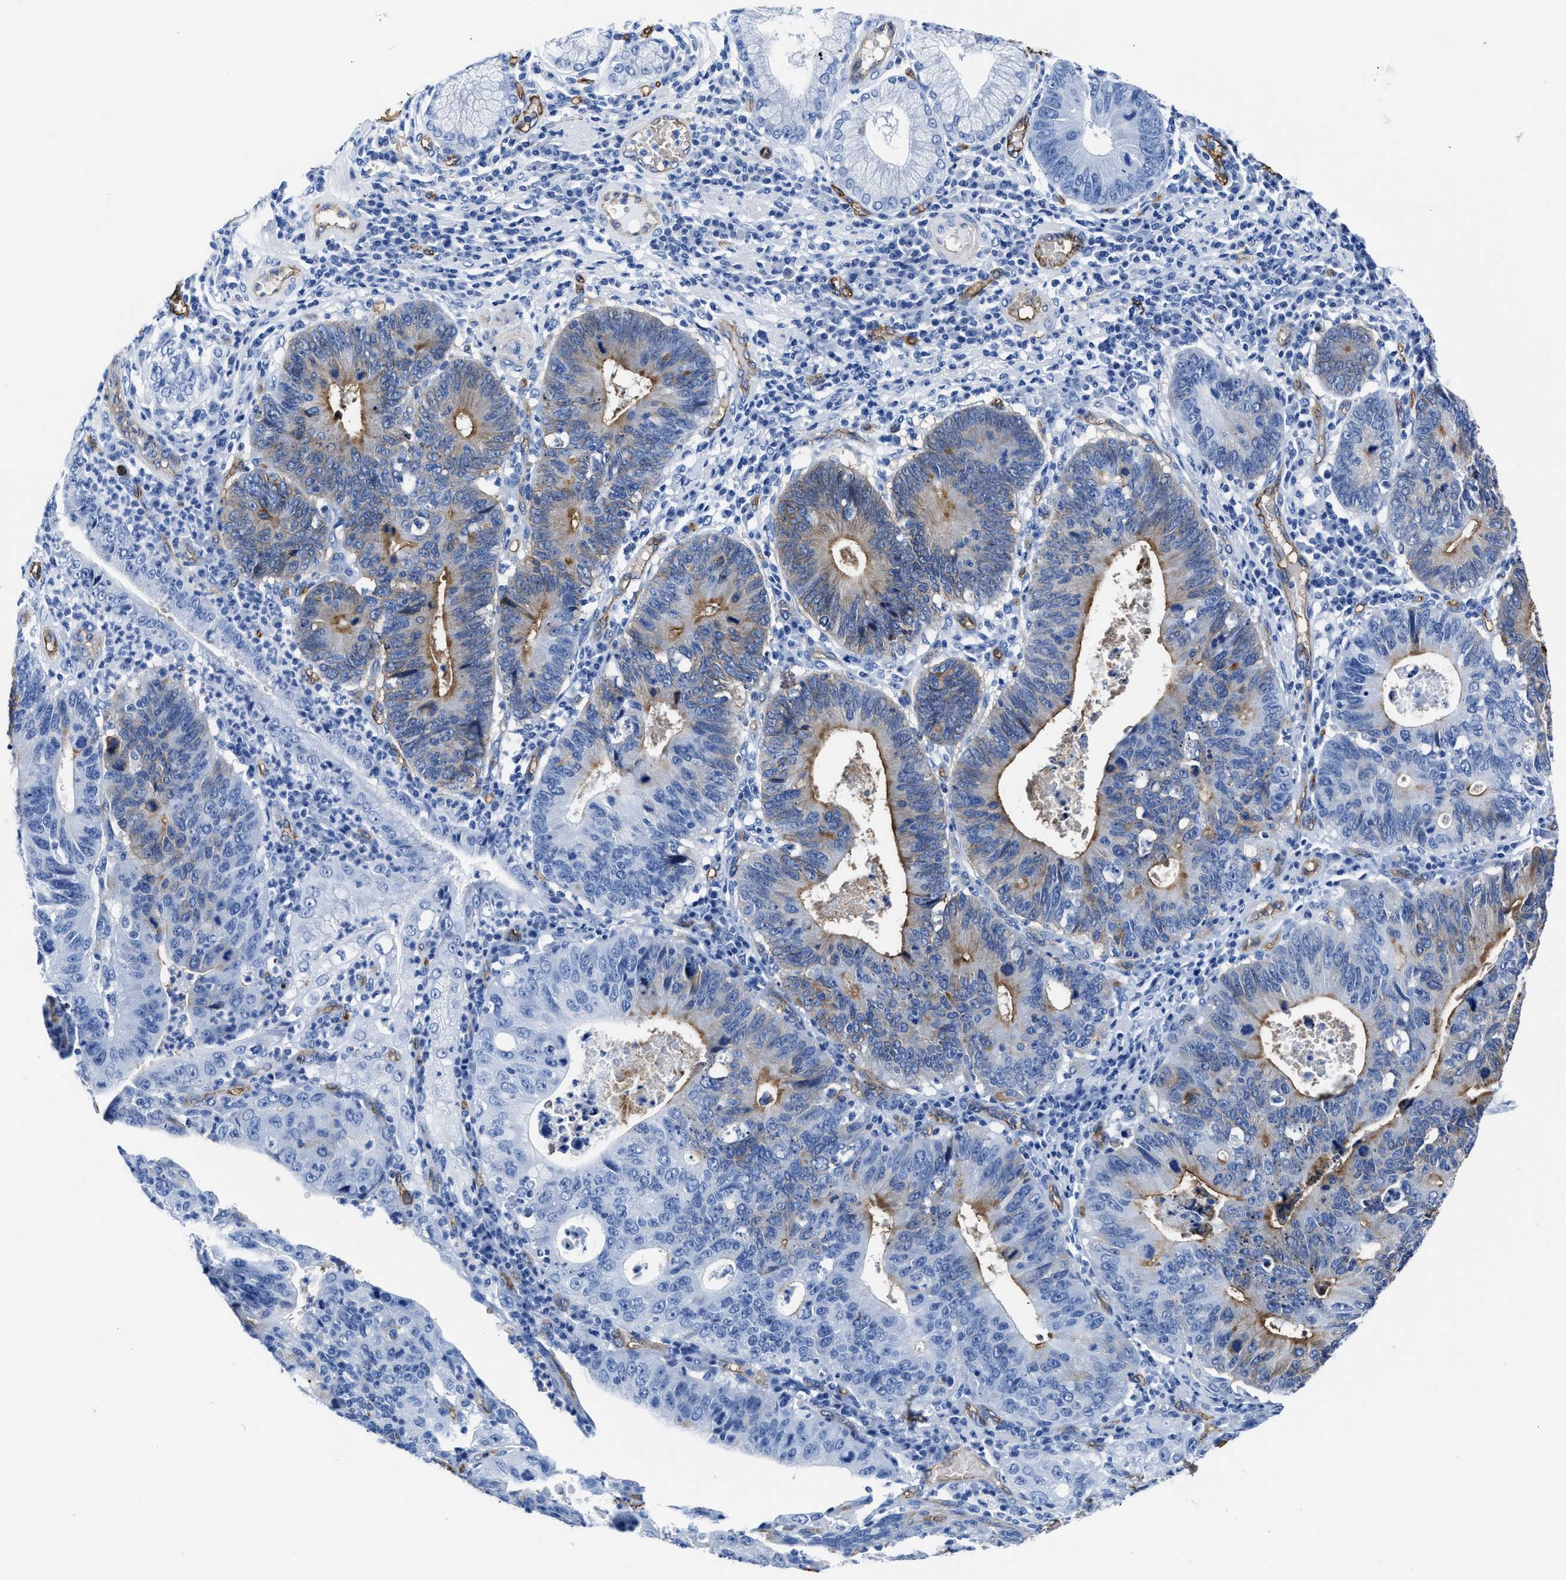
{"staining": {"intensity": "moderate", "quantity": "25%-75%", "location": "cytoplasmic/membranous"}, "tissue": "stomach cancer", "cell_type": "Tumor cells", "image_type": "cancer", "snomed": [{"axis": "morphology", "description": "Adenocarcinoma, NOS"}, {"axis": "topography", "description": "Stomach"}], "caption": "High-magnification brightfield microscopy of stomach adenocarcinoma stained with DAB (brown) and counterstained with hematoxylin (blue). tumor cells exhibit moderate cytoplasmic/membranous positivity is appreciated in approximately25%-75% of cells.", "gene": "AQP1", "patient": {"sex": "male", "age": 59}}